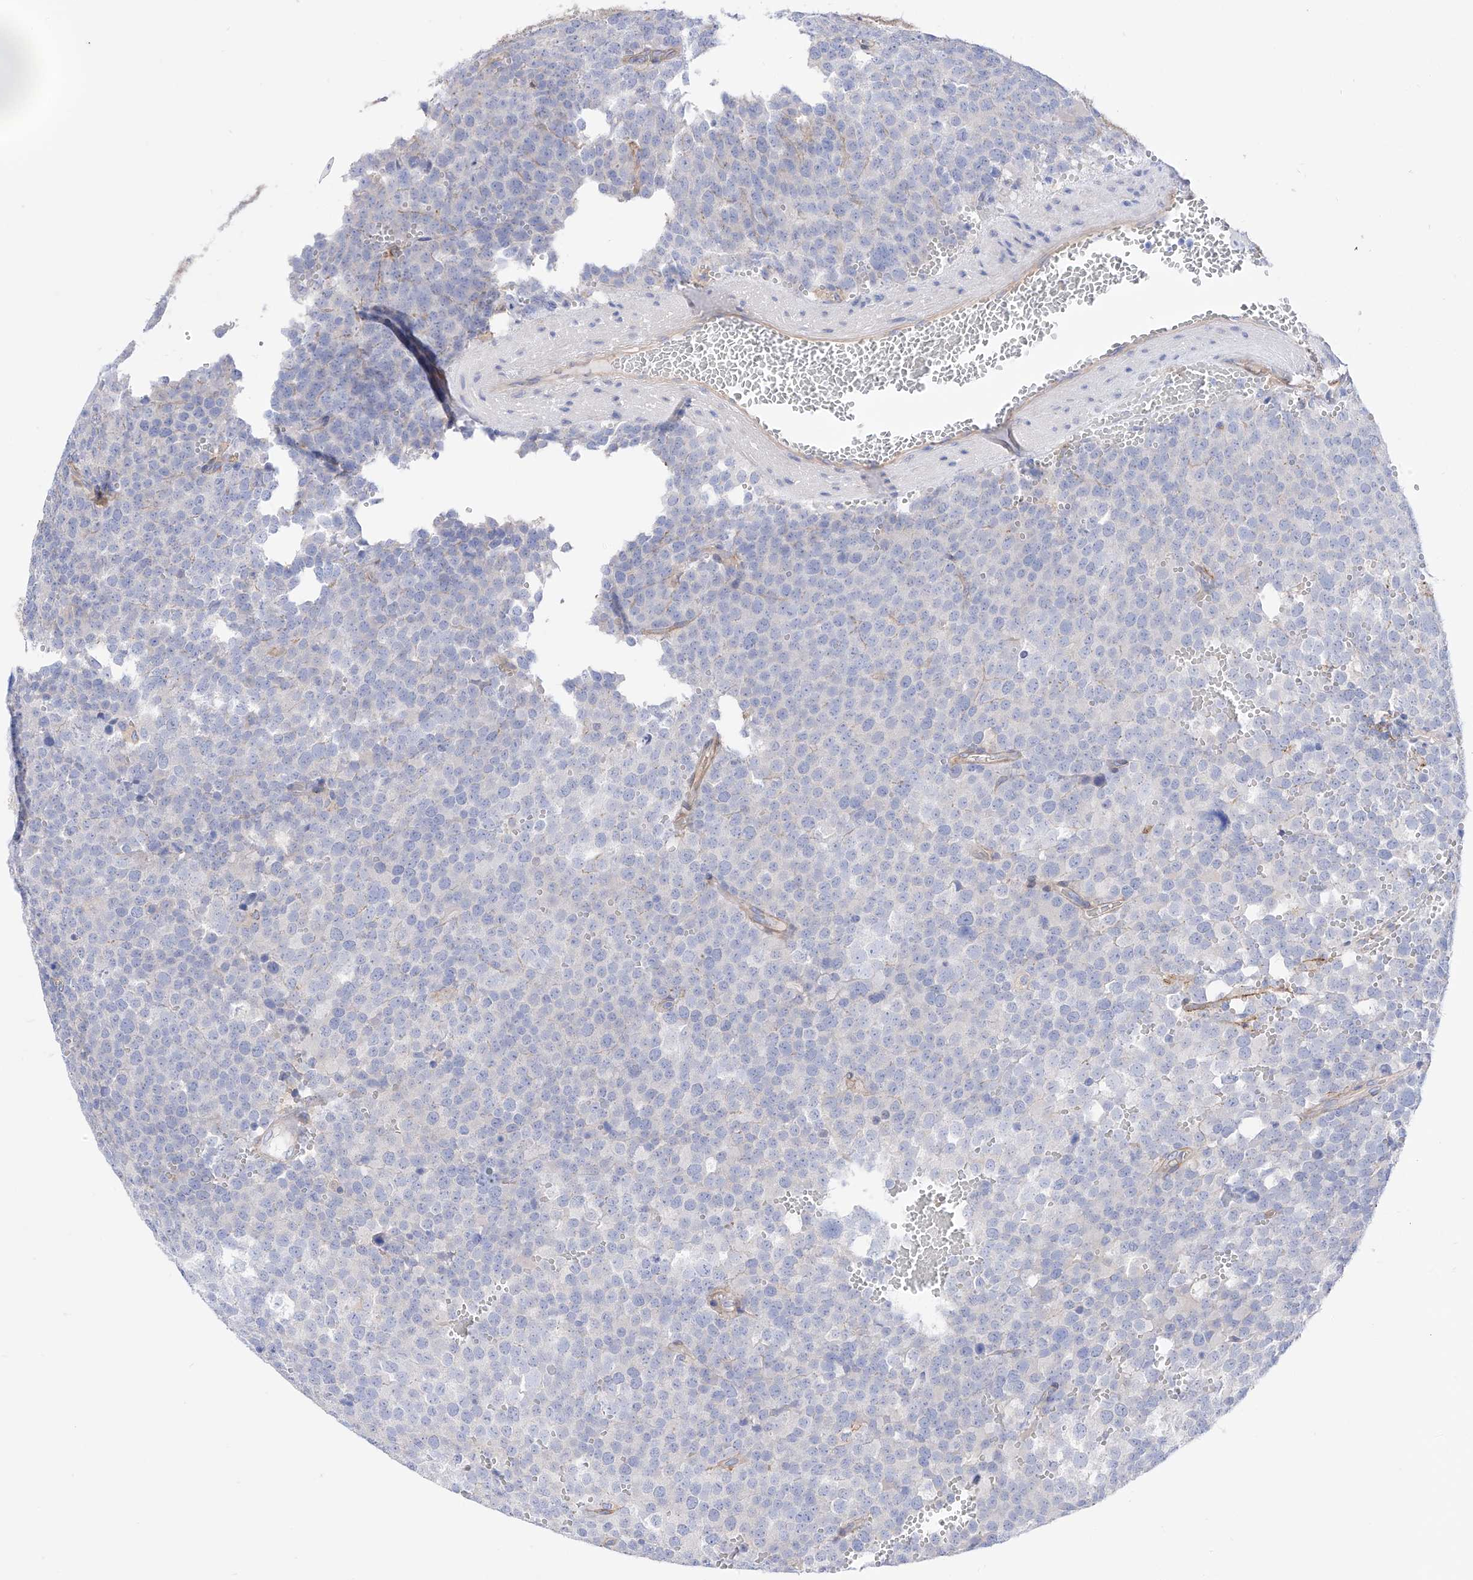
{"staining": {"intensity": "negative", "quantity": "none", "location": "none"}, "tissue": "testis cancer", "cell_type": "Tumor cells", "image_type": "cancer", "snomed": [{"axis": "morphology", "description": "Seminoma, NOS"}, {"axis": "topography", "description": "Testis"}], "caption": "Tumor cells are negative for brown protein staining in testis seminoma.", "gene": "ZNF653", "patient": {"sex": "male", "age": 71}}